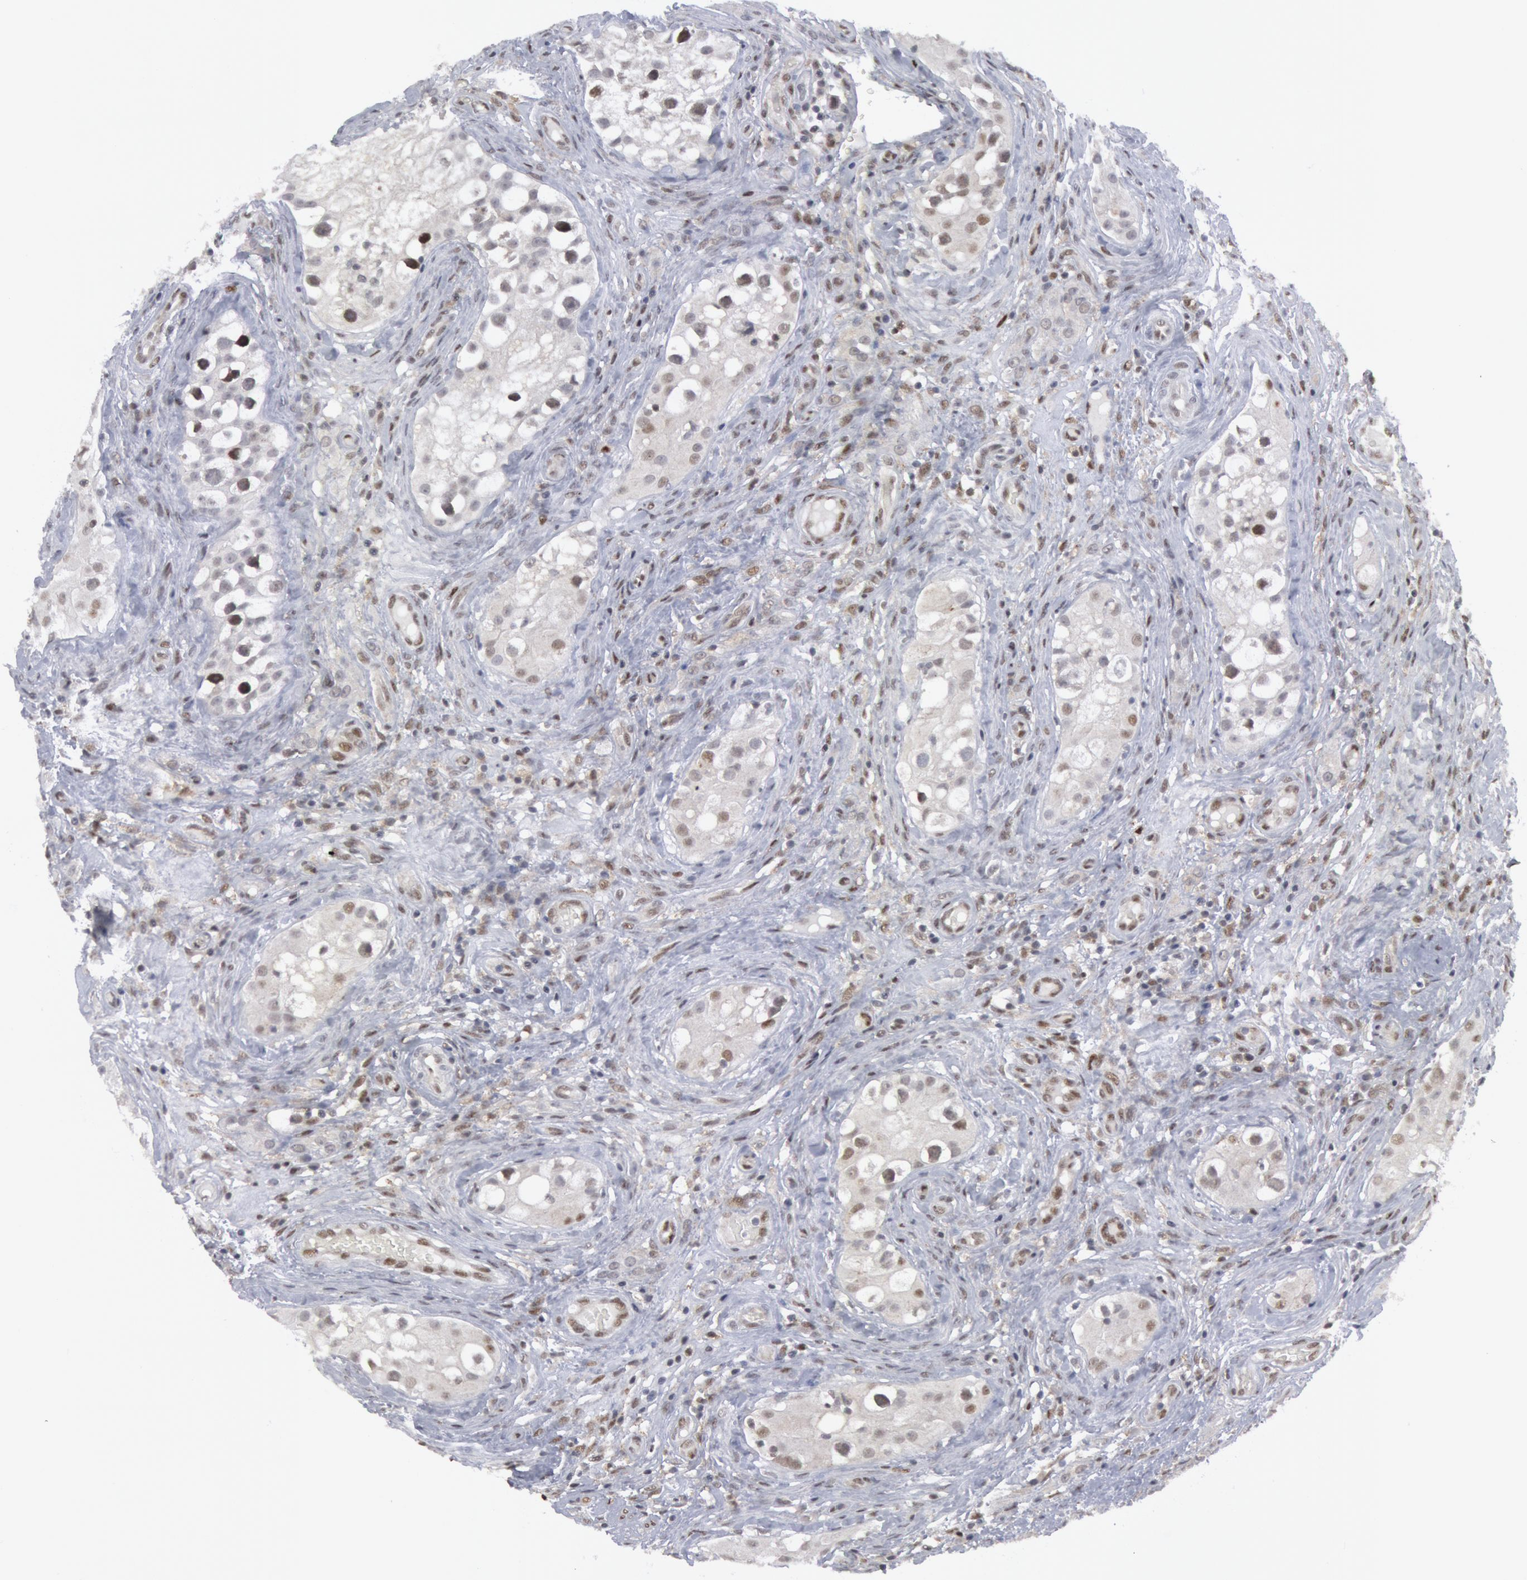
{"staining": {"intensity": "weak", "quantity": "<25%", "location": "nuclear"}, "tissue": "testis cancer", "cell_type": "Tumor cells", "image_type": "cancer", "snomed": [{"axis": "morphology", "description": "Carcinoma, Embryonal, NOS"}, {"axis": "topography", "description": "Testis"}], "caption": "Tumor cells show no significant staining in testis cancer (embryonal carcinoma).", "gene": "FOXO1", "patient": {"sex": "male", "age": 31}}